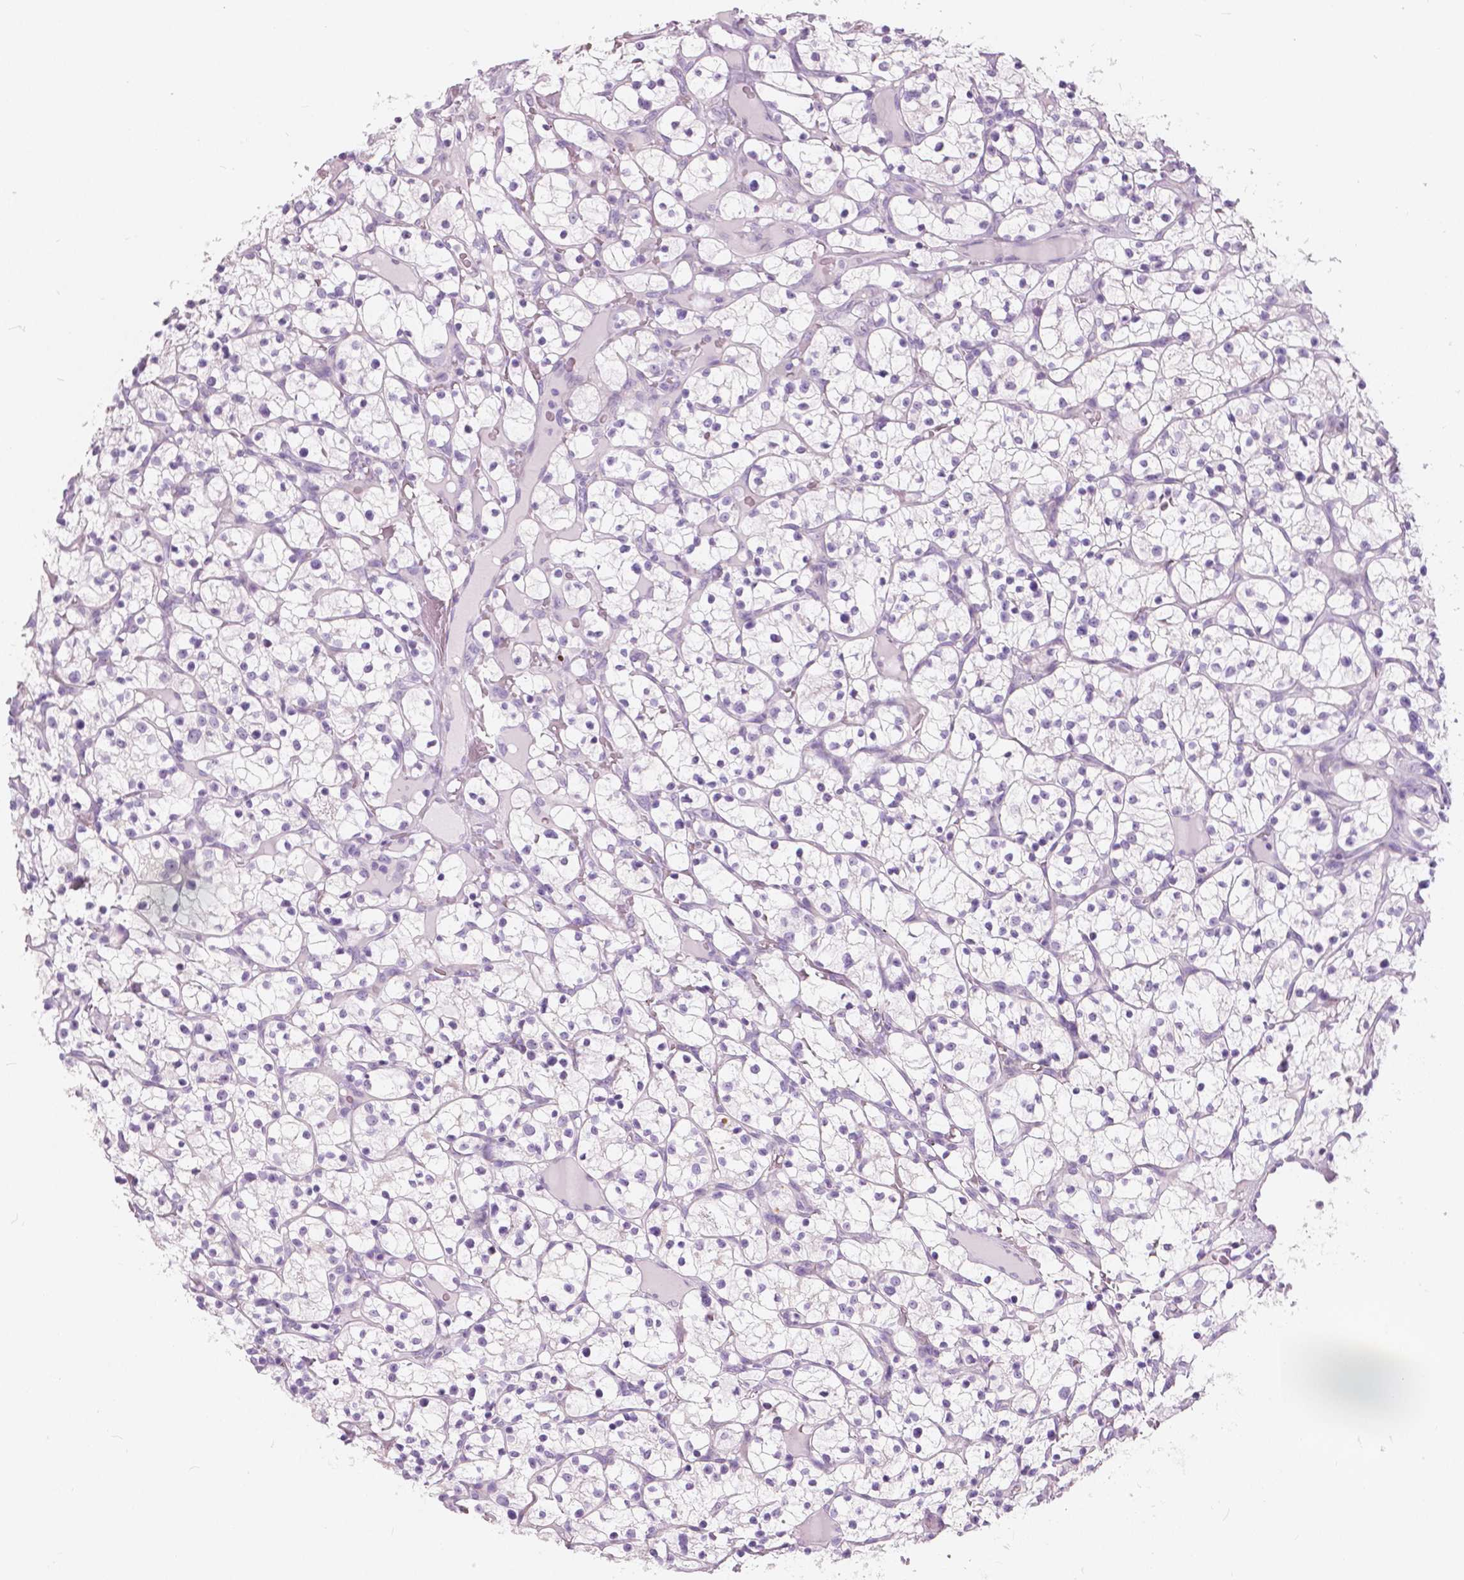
{"staining": {"intensity": "negative", "quantity": "none", "location": "none"}, "tissue": "renal cancer", "cell_type": "Tumor cells", "image_type": "cancer", "snomed": [{"axis": "morphology", "description": "Adenocarcinoma, NOS"}, {"axis": "topography", "description": "Kidney"}], "caption": "This micrograph is of adenocarcinoma (renal) stained with IHC to label a protein in brown with the nuclei are counter-stained blue. There is no expression in tumor cells.", "gene": "A4GNT", "patient": {"sex": "female", "age": 64}}